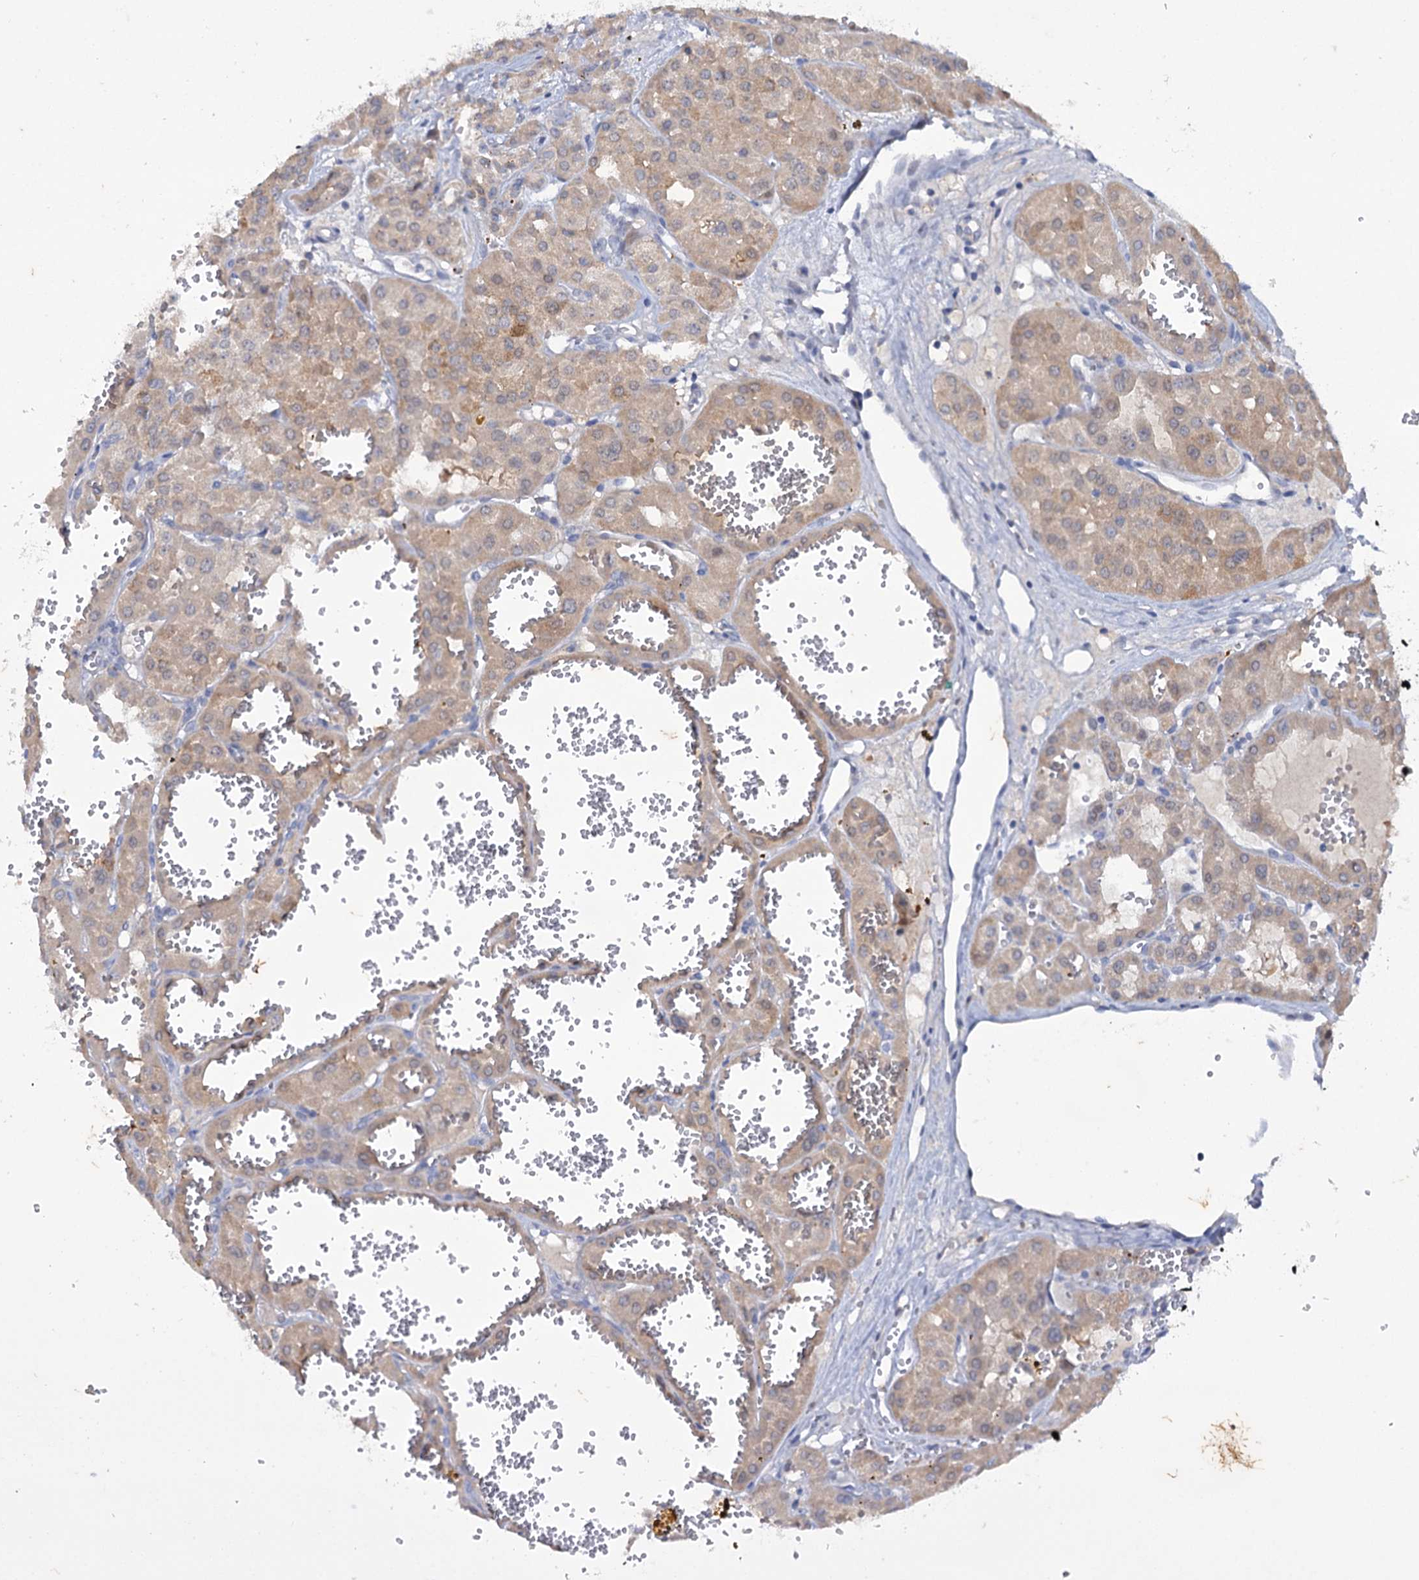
{"staining": {"intensity": "weak", "quantity": ">75%", "location": "cytoplasmic/membranous"}, "tissue": "renal cancer", "cell_type": "Tumor cells", "image_type": "cancer", "snomed": [{"axis": "morphology", "description": "Carcinoma, NOS"}, {"axis": "topography", "description": "Kidney"}], "caption": "DAB (3,3'-diaminobenzidine) immunohistochemical staining of human renal cancer demonstrates weak cytoplasmic/membranous protein staining in about >75% of tumor cells. (brown staining indicates protein expression, while blue staining denotes nuclei).", "gene": "MID1IP1", "patient": {"sex": "female", "age": 75}}